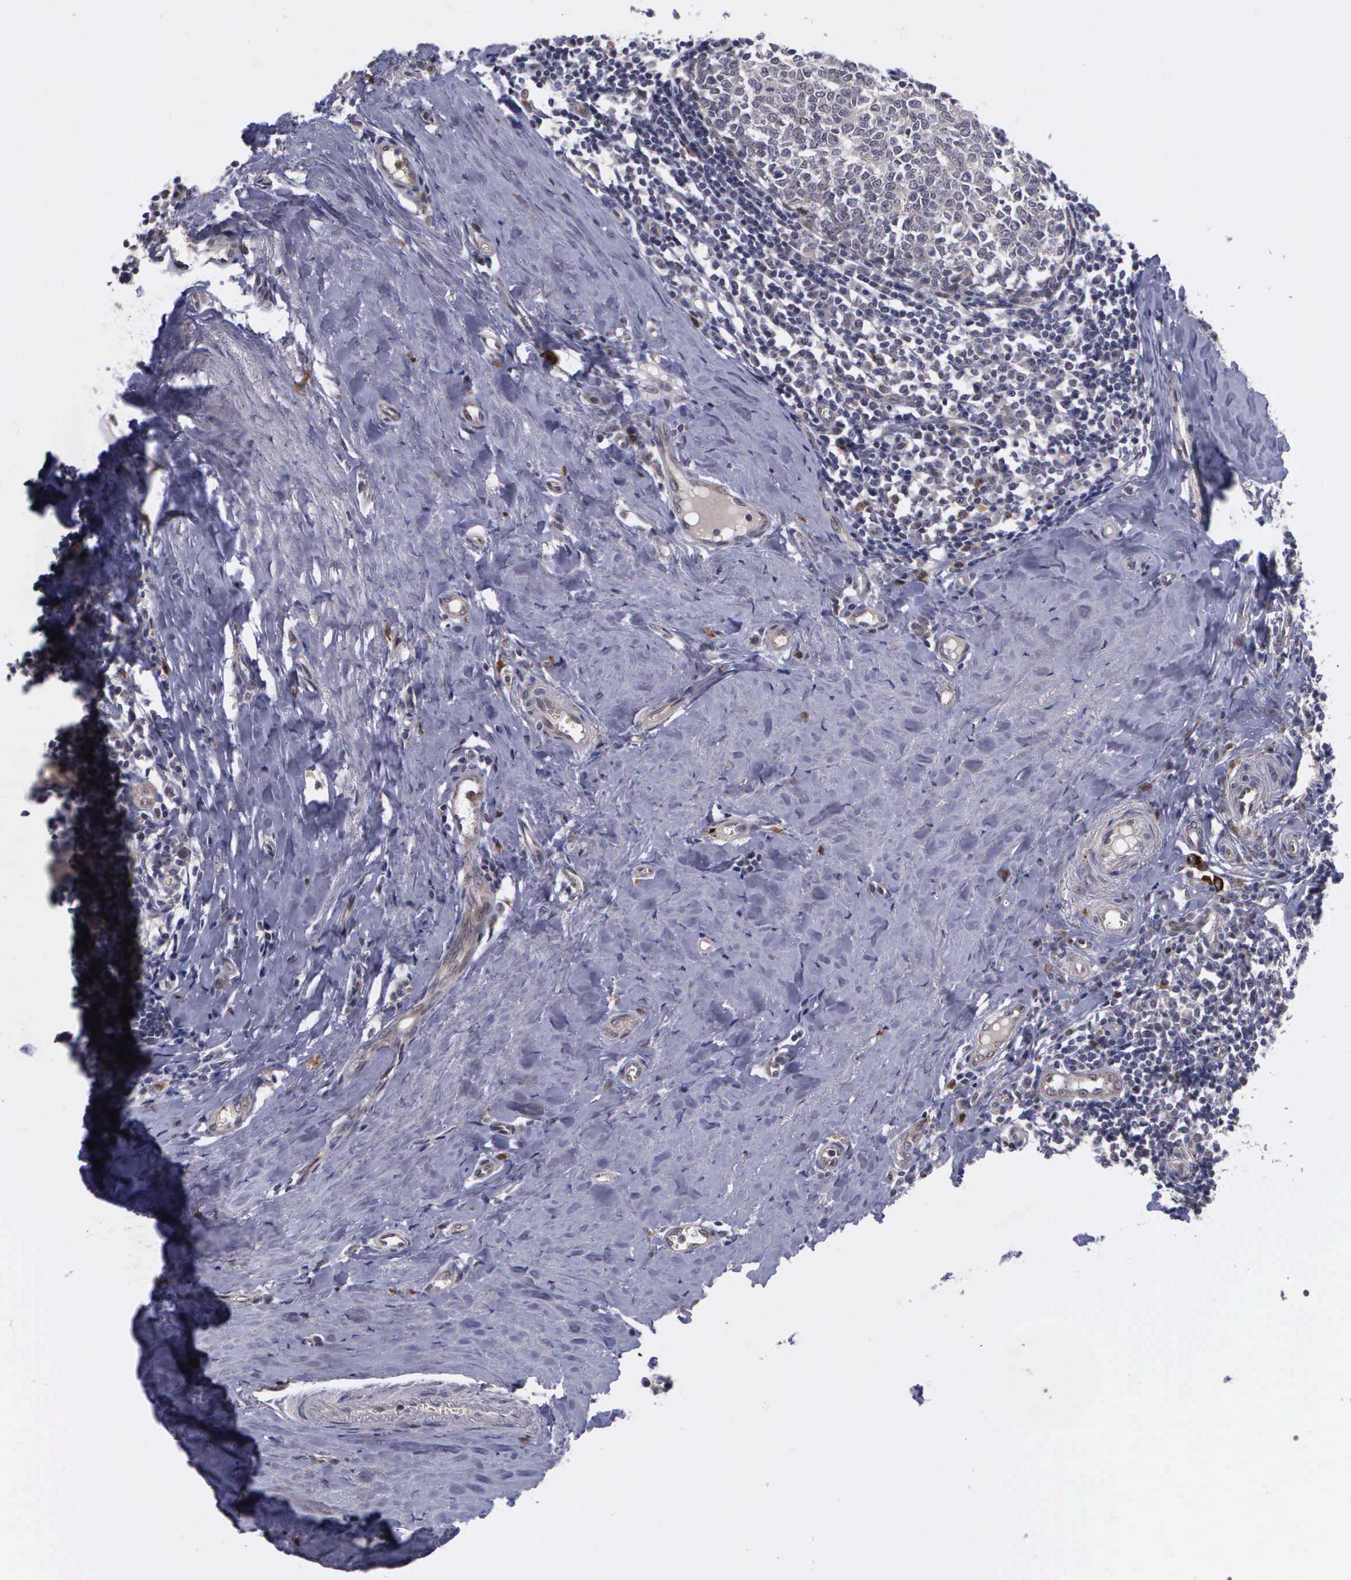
{"staining": {"intensity": "weak", "quantity": "<25%", "location": "cytoplasmic/membranous"}, "tissue": "tonsil", "cell_type": "Germinal center cells", "image_type": "normal", "snomed": [{"axis": "morphology", "description": "Normal tissue, NOS"}, {"axis": "topography", "description": "Tonsil"}], "caption": "Tonsil stained for a protein using immunohistochemistry shows no staining germinal center cells.", "gene": "MAP3K9", "patient": {"sex": "female", "age": 41}}